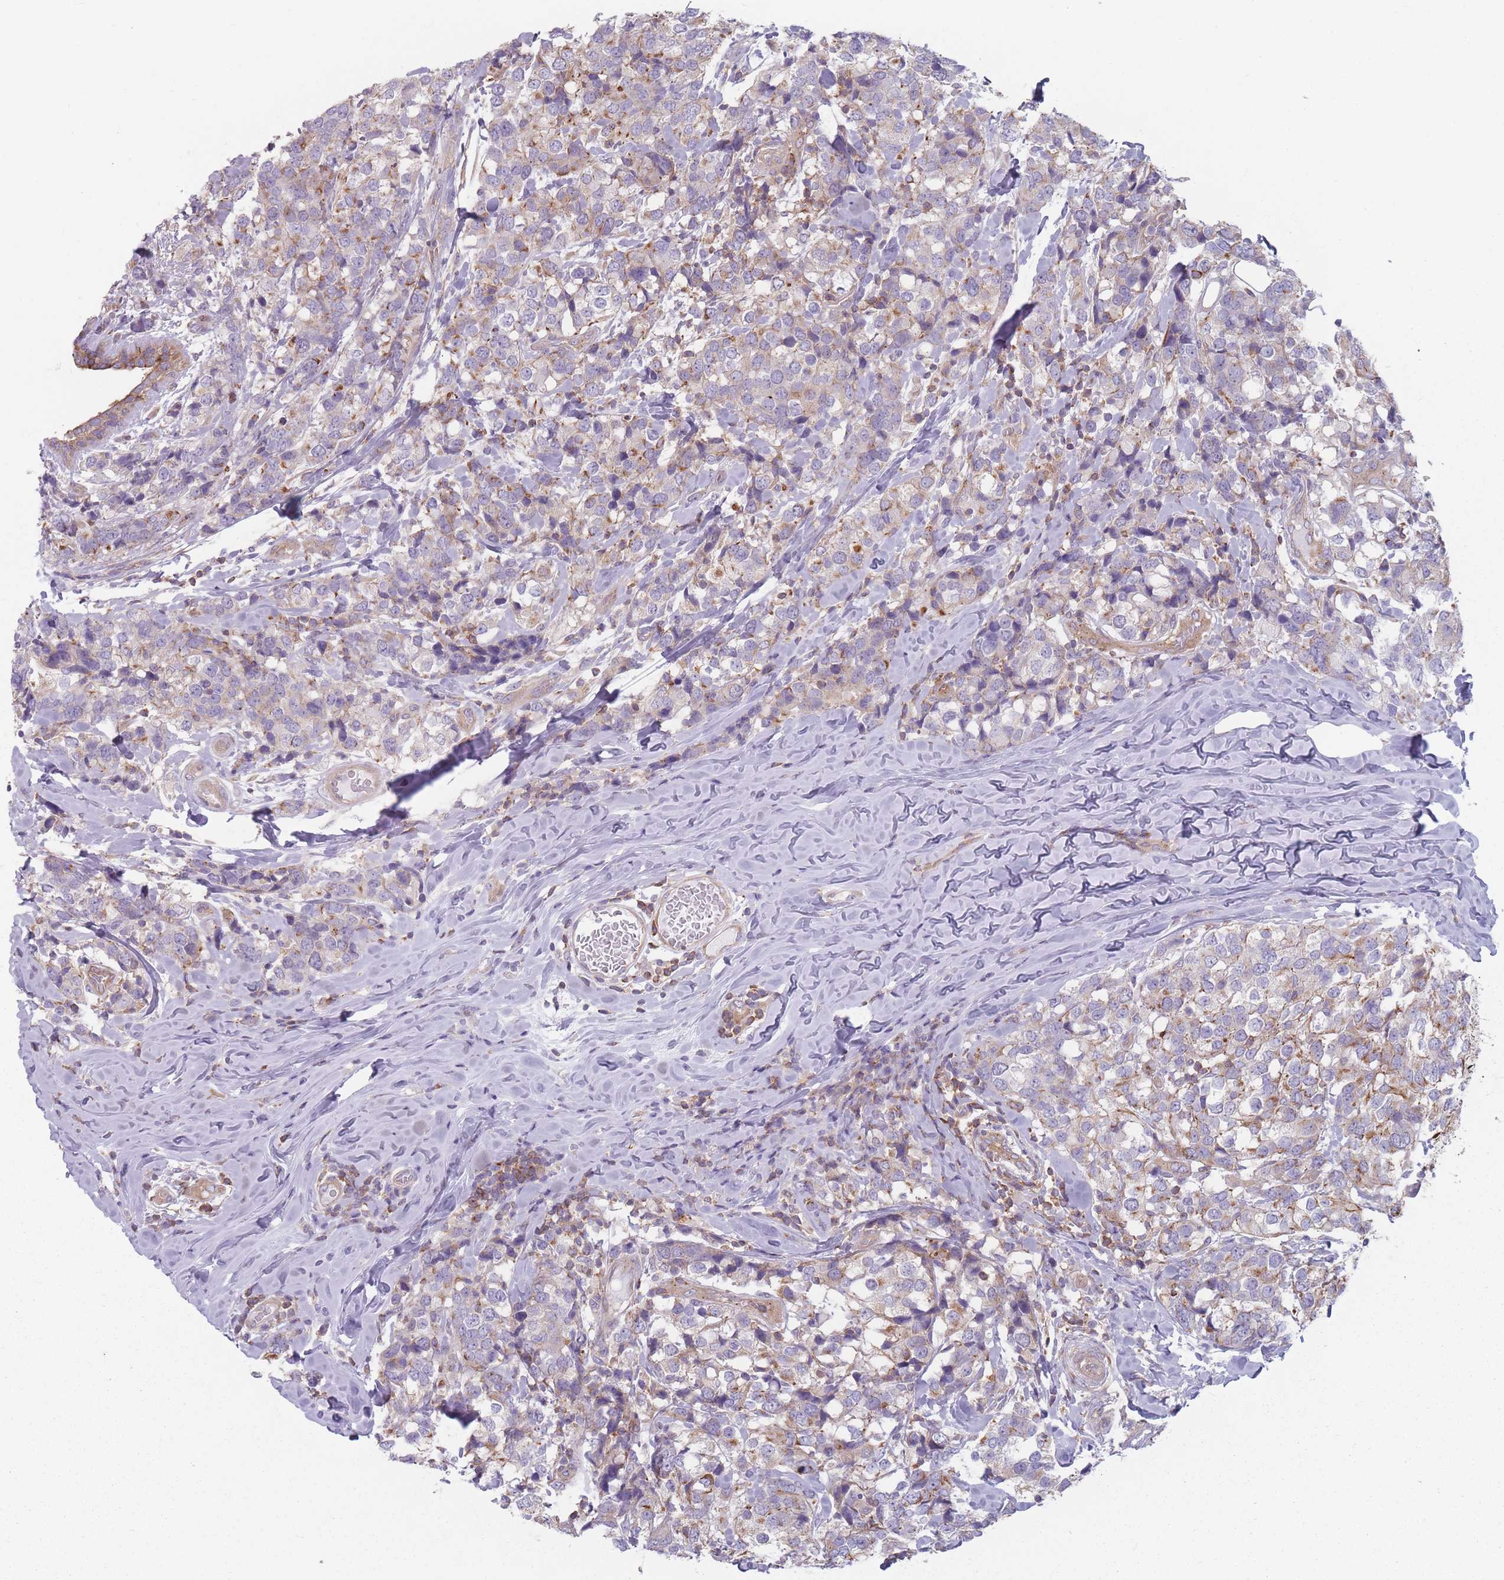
{"staining": {"intensity": "strong", "quantity": "25%-75%", "location": "cytoplasmic/membranous"}, "tissue": "breast cancer", "cell_type": "Tumor cells", "image_type": "cancer", "snomed": [{"axis": "morphology", "description": "Lobular carcinoma"}, {"axis": "topography", "description": "Breast"}], "caption": "A brown stain highlights strong cytoplasmic/membranous positivity of a protein in human breast cancer tumor cells. The protein is stained brown, and the nuclei are stained in blue (DAB IHC with brightfield microscopy, high magnification).", "gene": "HSBP1L1", "patient": {"sex": "female", "age": 59}}